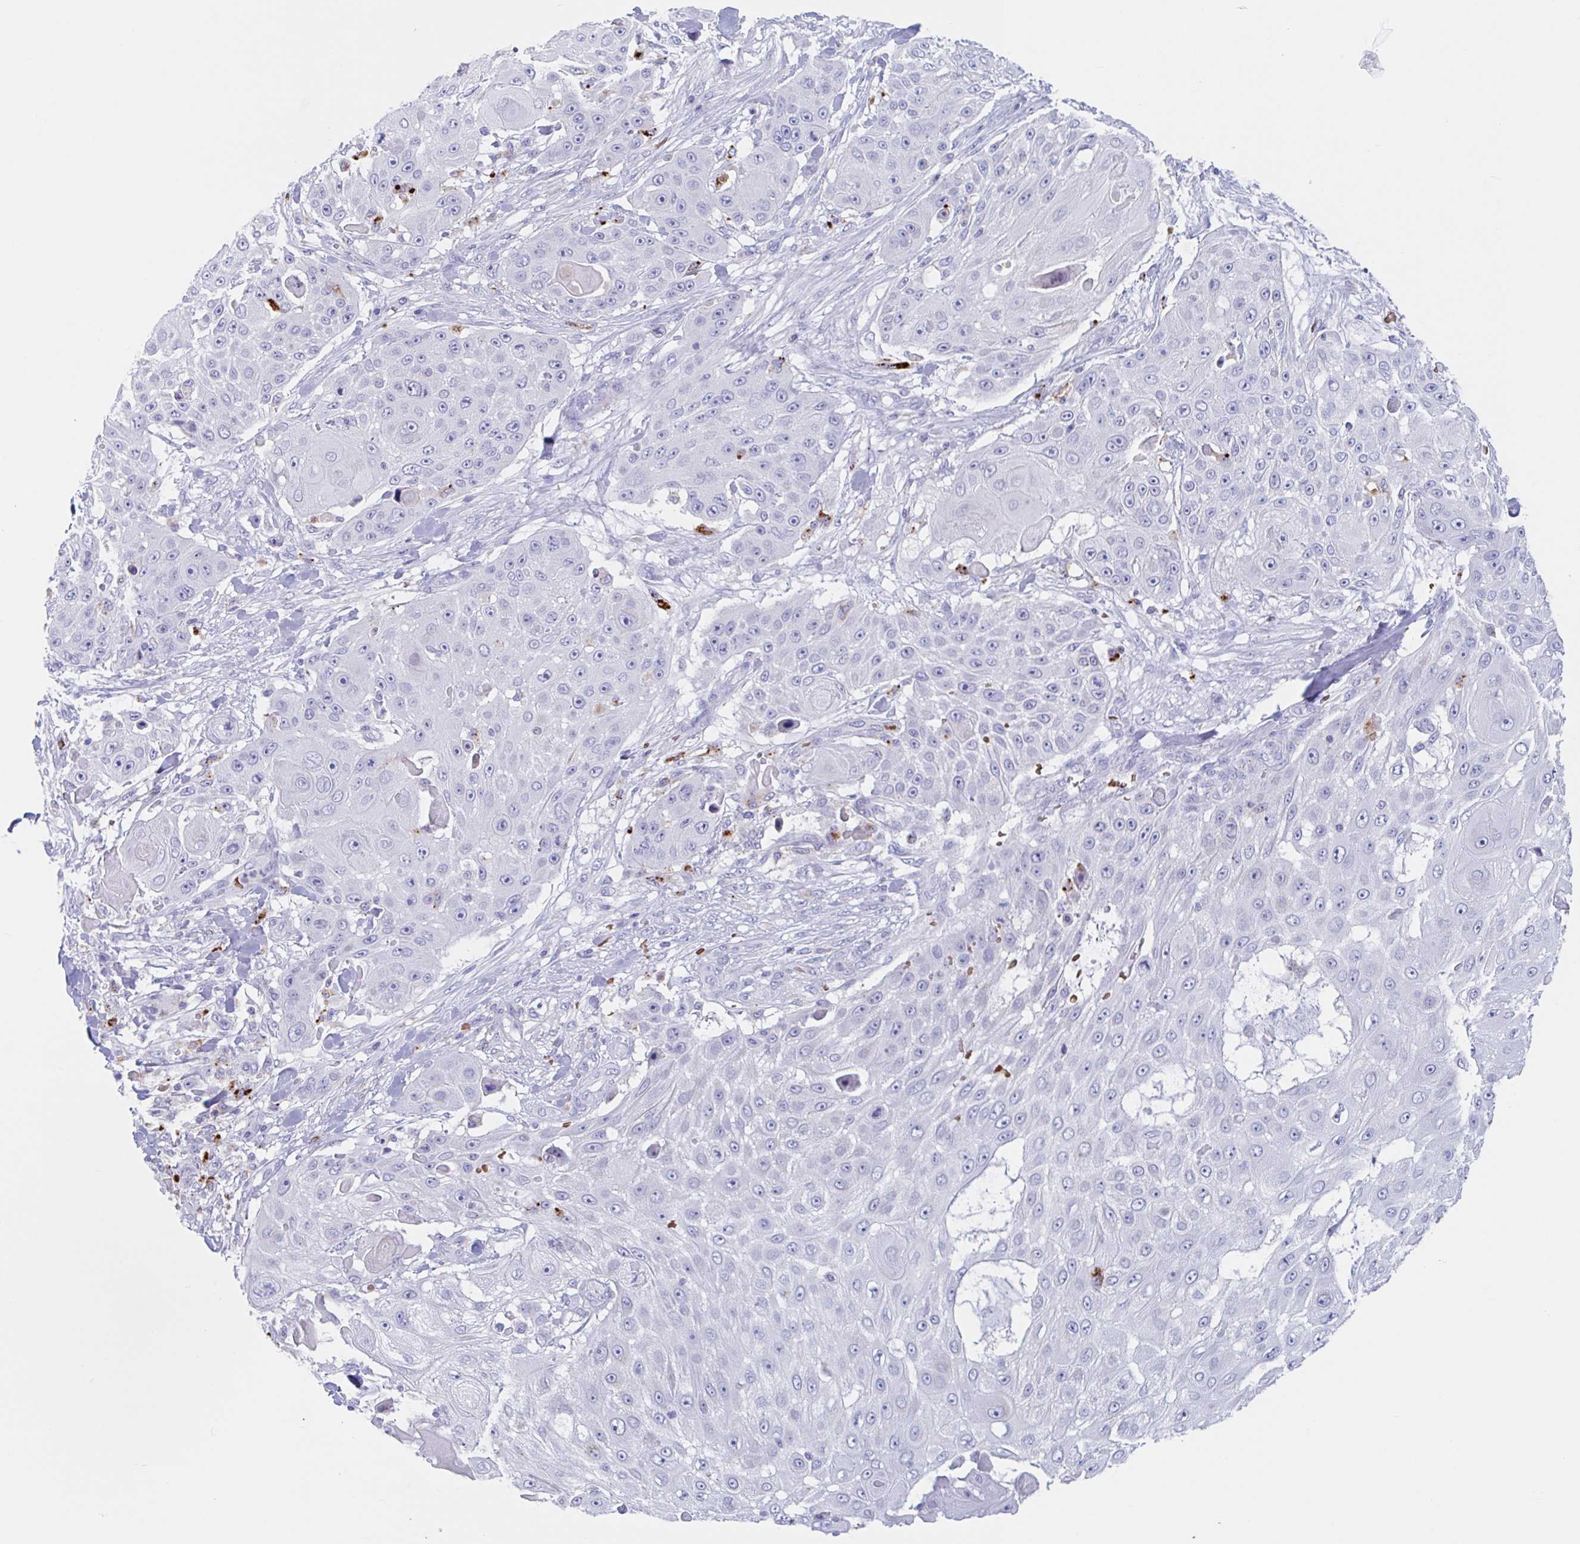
{"staining": {"intensity": "negative", "quantity": "none", "location": "none"}, "tissue": "skin cancer", "cell_type": "Tumor cells", "image_type": "cancer", "snomed": [{"axis": "morphology", "description": "Squamous cell carcinoma, NOS"}, {"axis": "topography", "description": "Skin"}], "caption": "This is a histopathology image of immunohistochemistry staining of skin squamous cell carcinoma, which shows no expression in tumor cells.", "gene": "ANKRD9", "patient": {"sex": "female", "age": 86}}